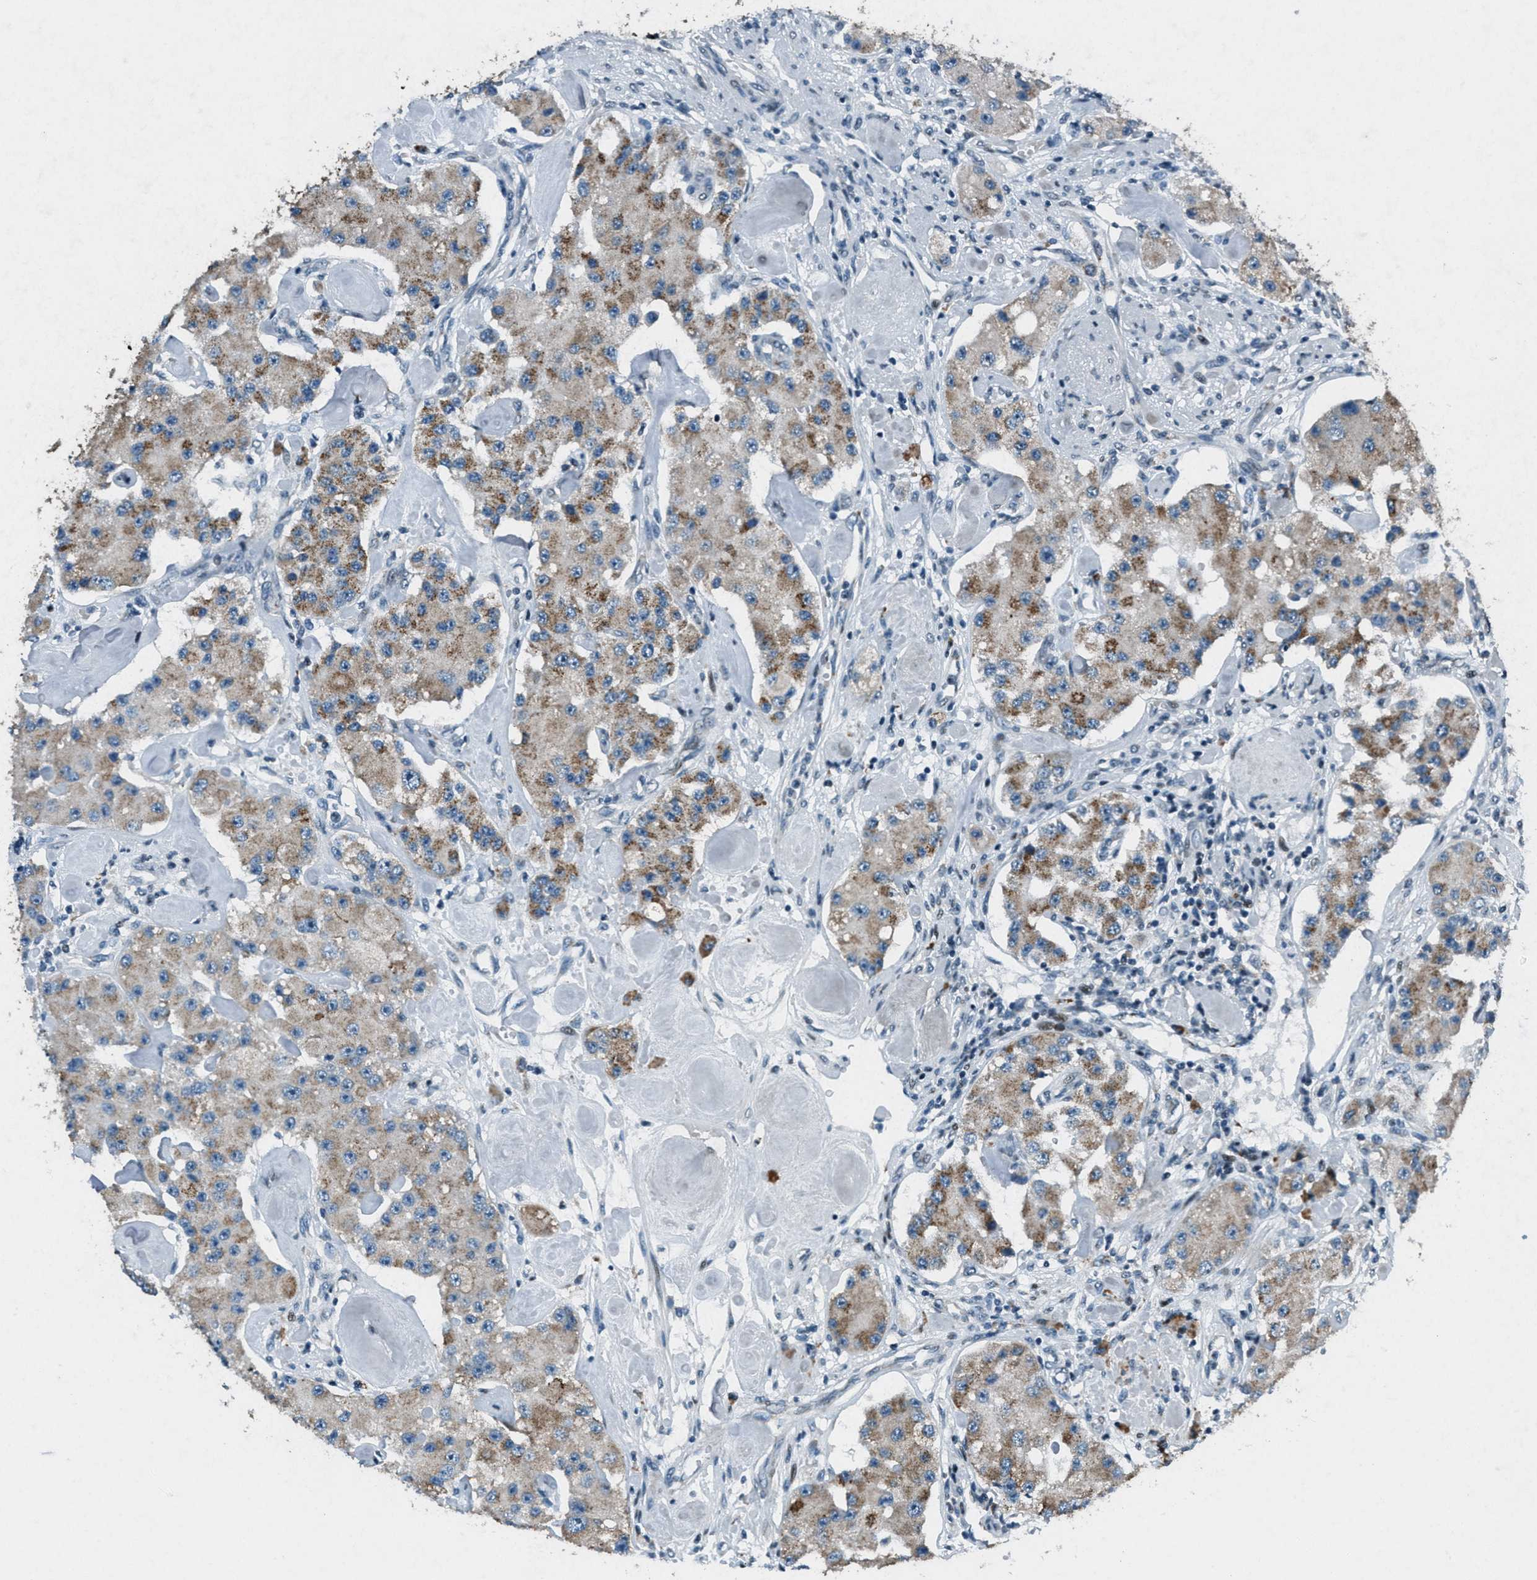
{"staining": {"intensity": "moderate", "quantity": ">75%", "location": "cytoplasmic/membranous"}, "tissue": "carcinoid", "cell_type": "Tumor cells", "image_type": "cancer", "snomed": [{"axis": "morphology", "description": "Carcinoid, malignant, NOS"}, {"axis": "topography", "description": "Pancreas"}], "caption": "Immunohistochemistry image of neoplastic tissue: human carcinoid stained using immunohistochemistry (IHC) demonstrates medium levels of moderate protein expression localized specifically in the cytoplasmic/membranous of tumor cells, appearing as a cytoplasmic/membranous brown color.", "gene": "GPC6", "patient": {"sex": "male", "age": 41}}